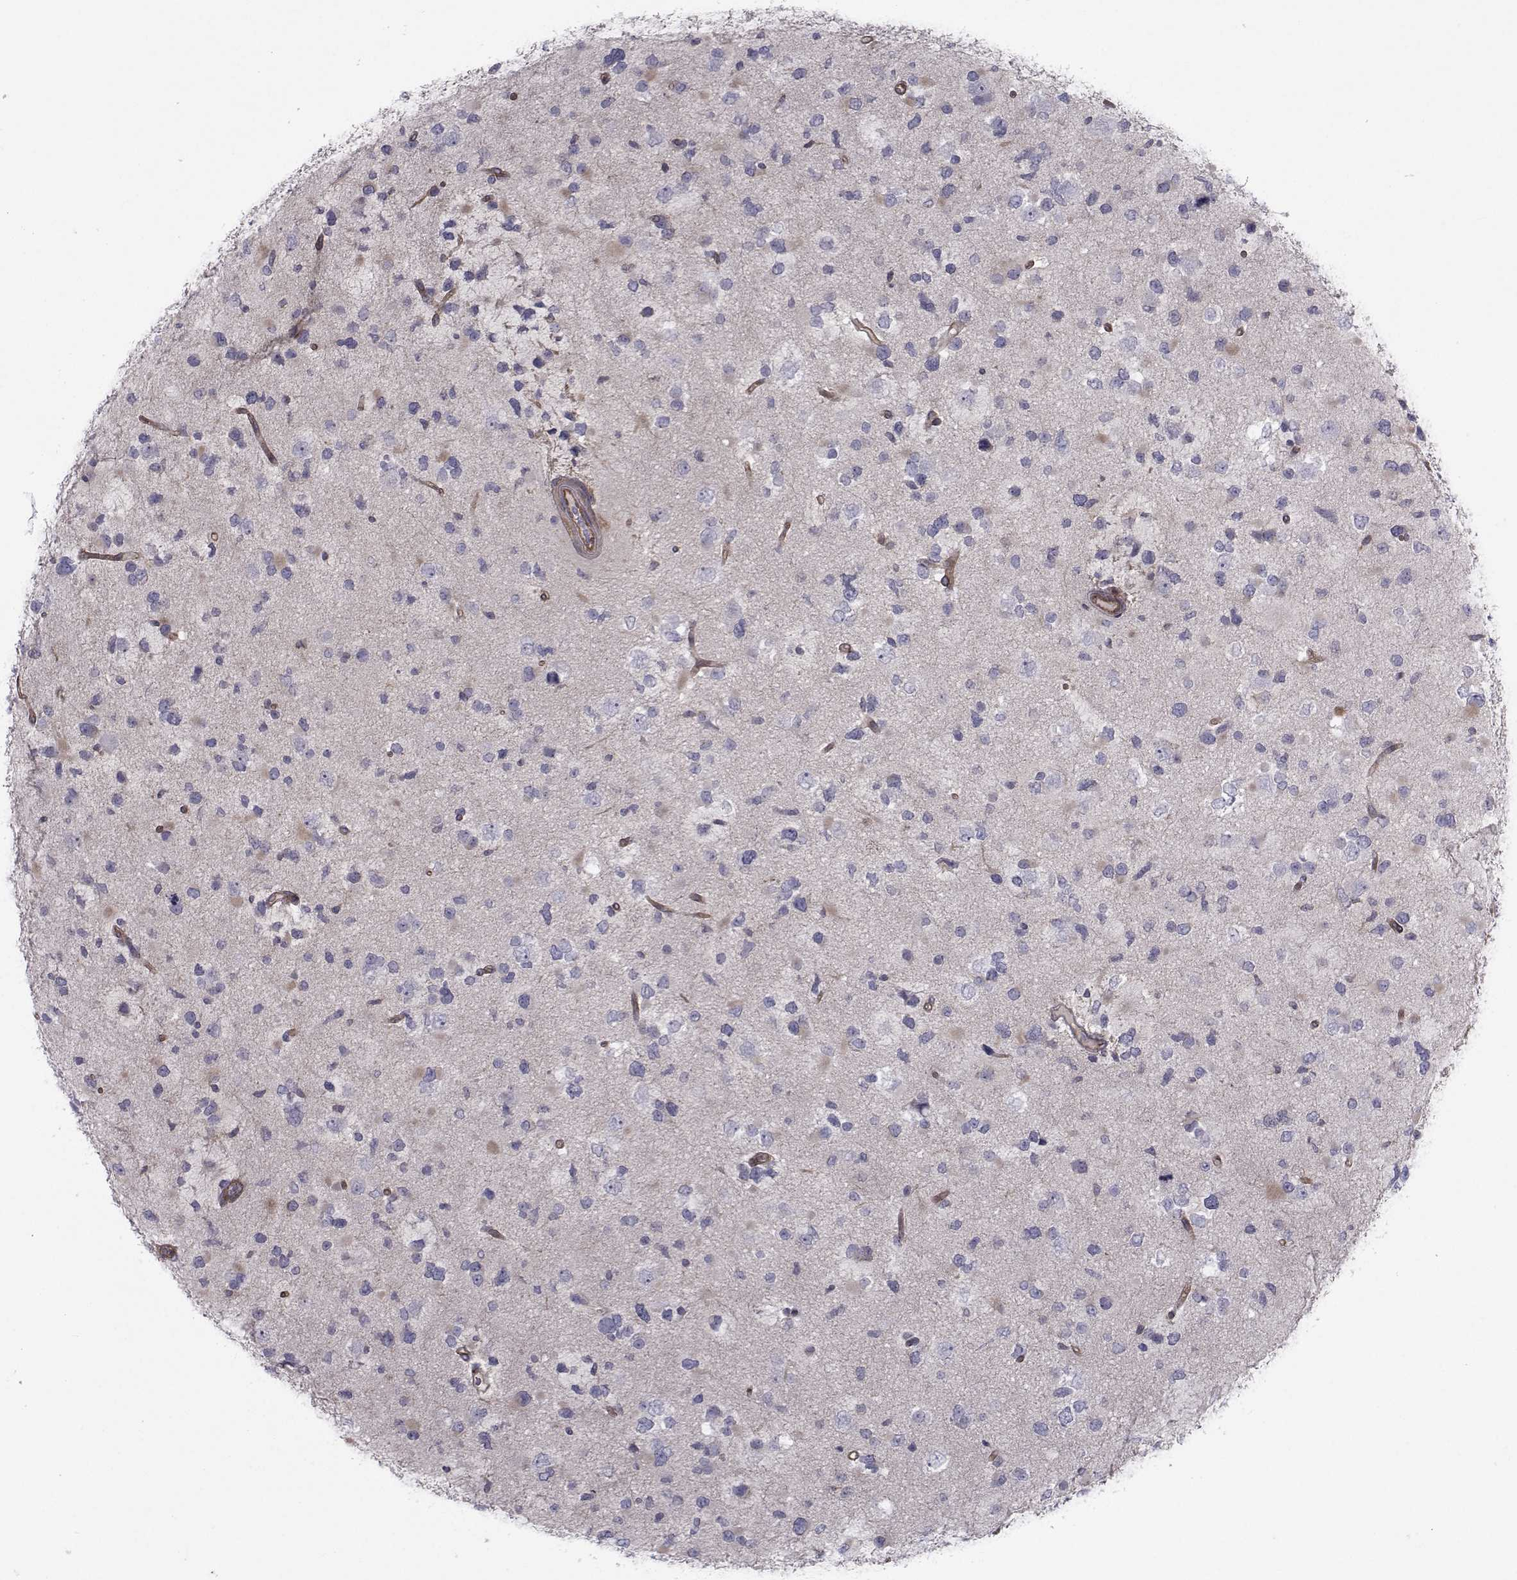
{"staining": {"intensity": "negative", "quantity": "none", "location": "none"}, "tissue": "glioma", "cell_type": "Tumor cells", "image_type": "cancer", "snomed": [{"axis": "morphology", "description": "Glioma, malignant, Low grade"}, {"axis": "topography", "description": "Brain"}], "caption": "An image of glioma stained for a protein displays no brown staining in tumor cells. (DAB (3,3'-diaminobenzidine) immunohistochemistry (IHC) with hematoxylin counter stain).", "gene": "TRIP10", "patient": {"sex": "female", "age": 32}}